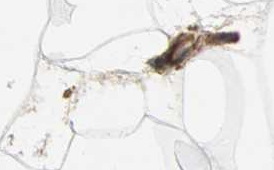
{"staining": {"intensity": "moderate", "quantity": ">75%", "location": "cytoplasmic/membranous"}, "tissue": "adipose tissue", "cell_type": "Adipocytes", "image_type": "normal", "snomed": [{"axis": "morphology", "description": "Normal tissue, NOS"}, {"axis": "morphology", "description": "Duct carcinoma"}, {"axis": "topography", "description": "Breast"}, {"axis": "topography", "description": "Adipose tissue"}], "caption": "Approximately >75% of adipocytes in unremarkable human adipose tissue display moderate cytoplasmic/membranous protein expression as visualized by brown immunohistochemical staining.", "gene": "VASP", "patient": {"sex": "female", "age": 37}}